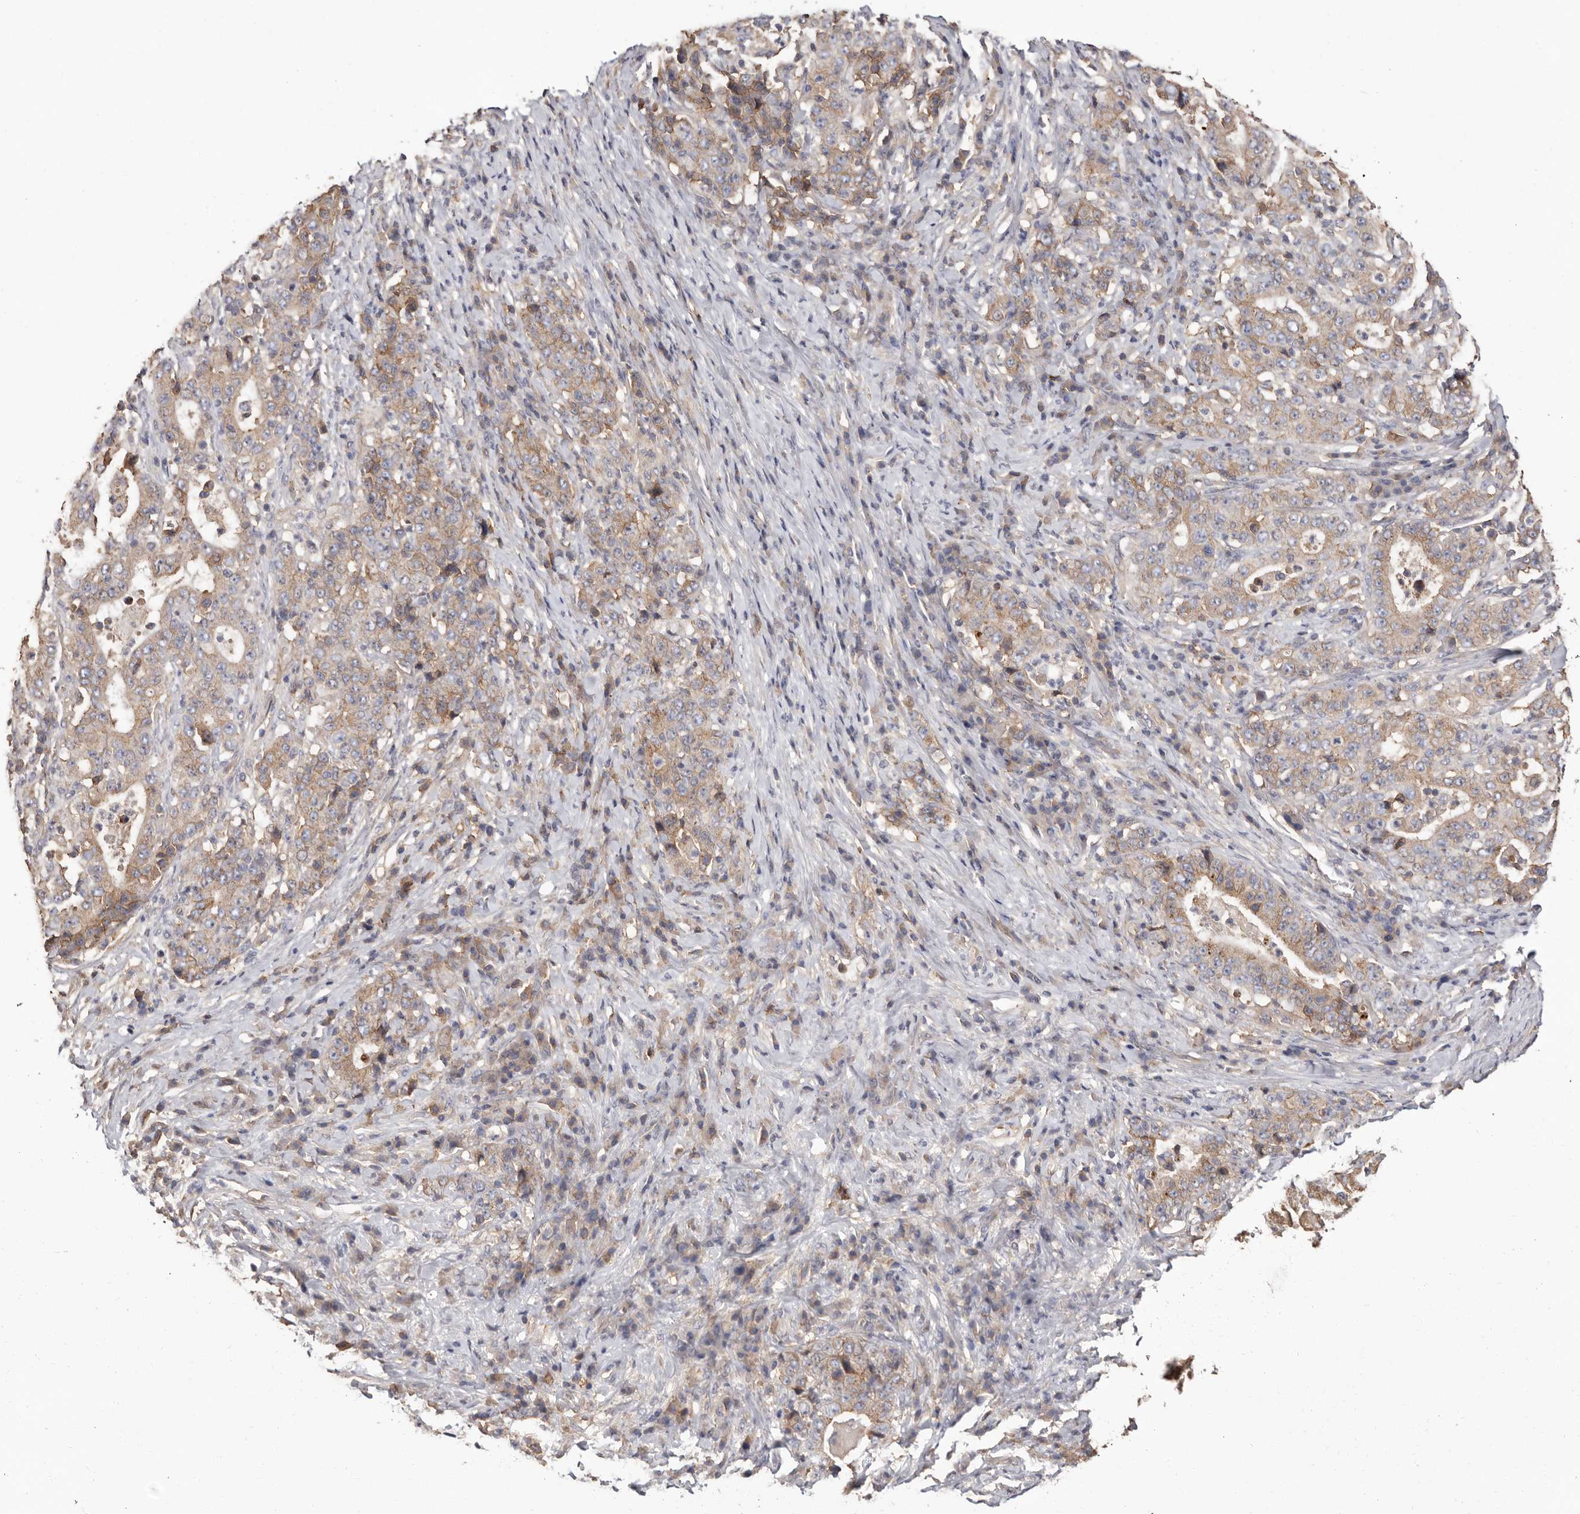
{"staining": {"intensity": "weak", "quantity": "25%-75%", "location": "cytoplasmic/membranous"}, "tissue": "stomach cancer", "cell_type": "Tumor cells", "image_type": "cancer", "snomed": [{"axis": "morphology", "description": "Normal tissue, NOS"}, {"axis": "morphology", "description": "Adenocarcinoma, NOS"}, {"axis": "topography", "description": "Stomach, upper"}, {"axis": "topography", "description": "Stomach"}], "caption": "IHC (DAB) staining of human stomach adenocarcinoma demonstrates weak cytoplasmic/membranous protein staining in approximately 25%-75% of tumor cells.", "gene": "MMACHC", "patient": {"sex": "male", "age": 59}}